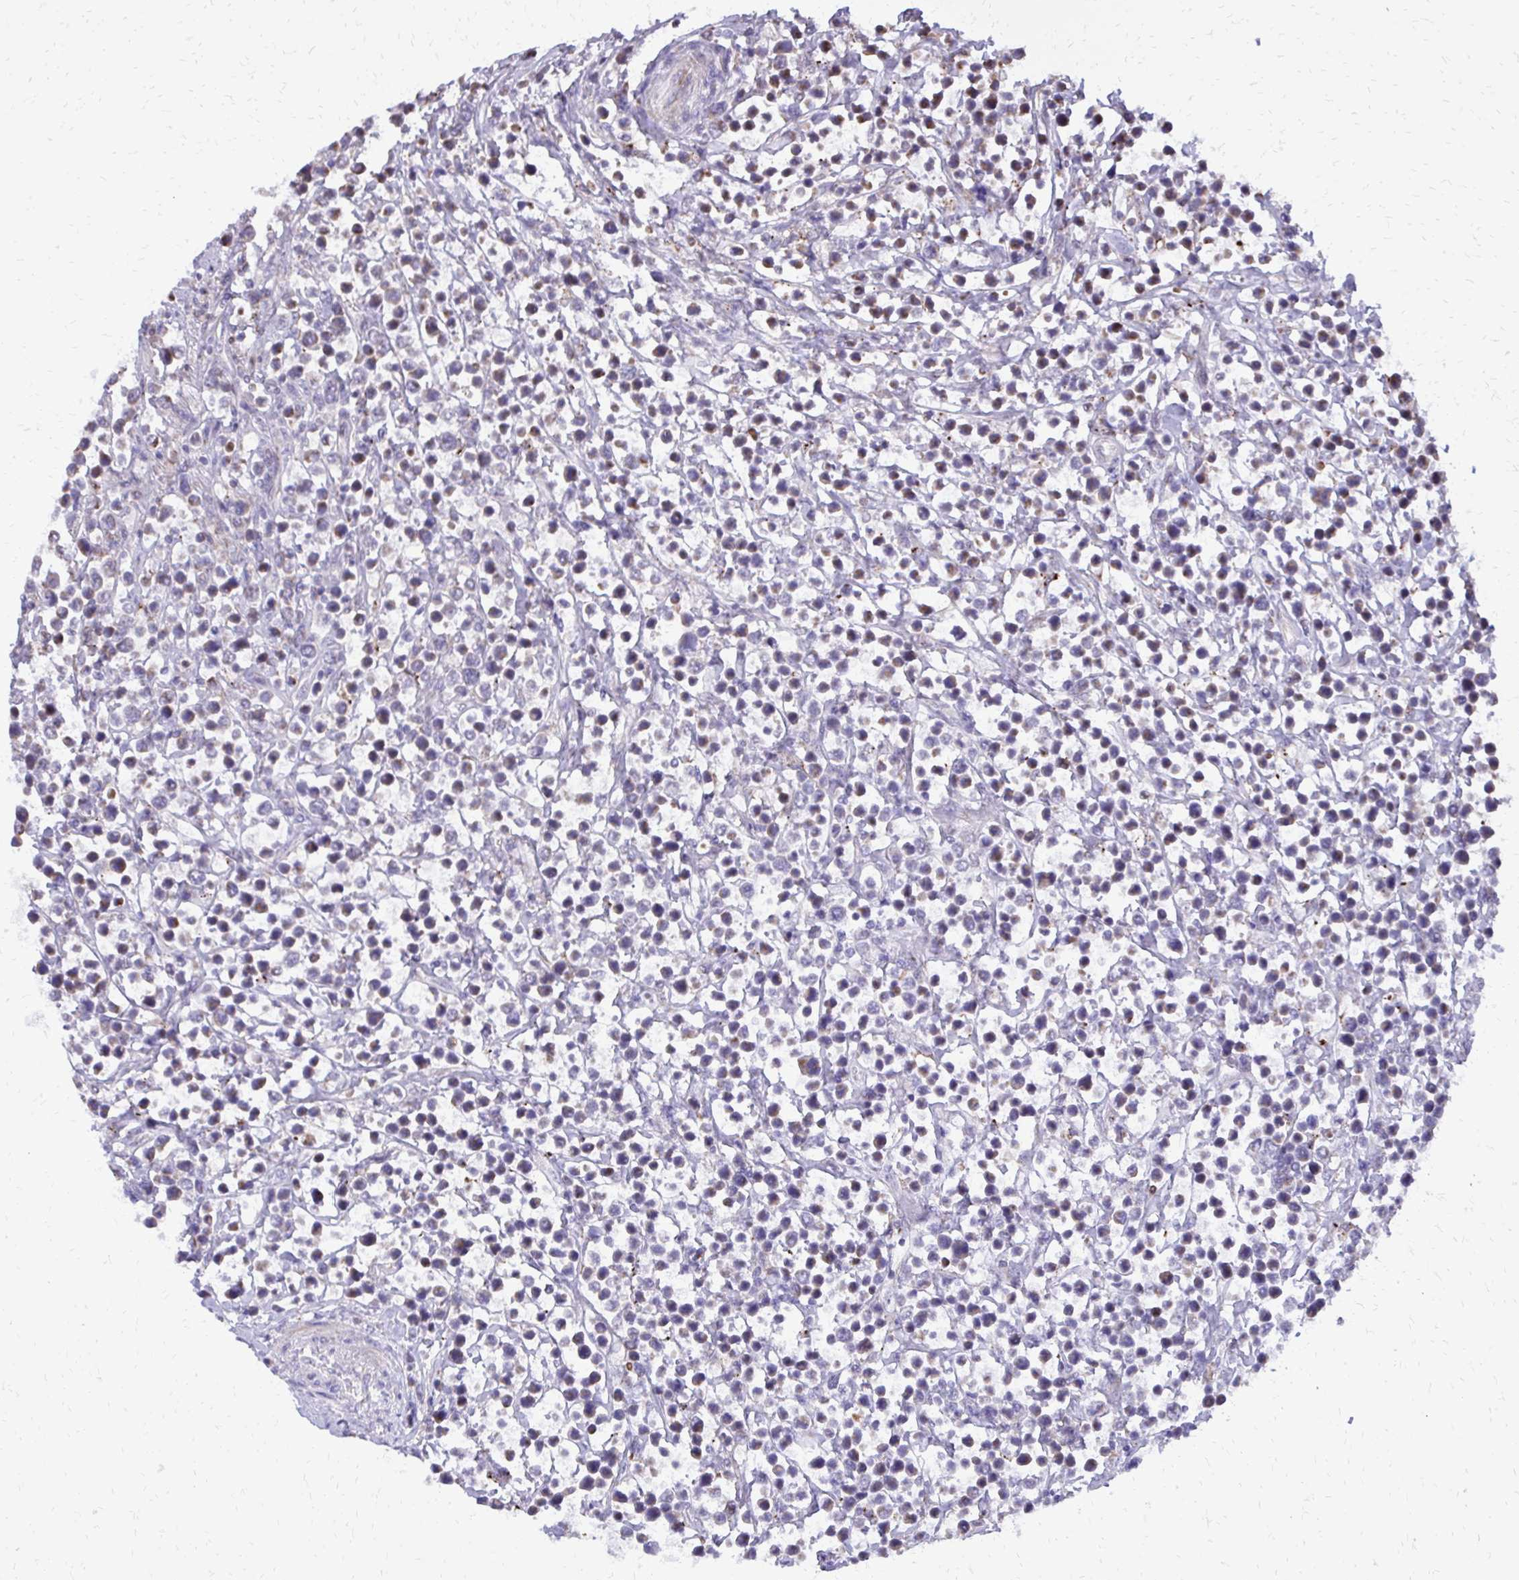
{"staining": {"intensity": "negative", "quantity": "none", "location": "none"}, "tissue": "lymphoma", "cell_type": "Tumor cells", "image_type": "cancer", "snomed": [{"axis": "morphology", "description": "Malignant lymphoma, non-Hodgkin's type, High grade"}, {"axis": "topography", "description": "Soft tissue"}], "caption": "Immunohistochemical staining of high-grade malignant lymphoma, non-Hodgkin's type demonstrates no significant expression in tumor cells.", "gene": "ABCC3", "patient": {"sex": "female", "age": 56}}